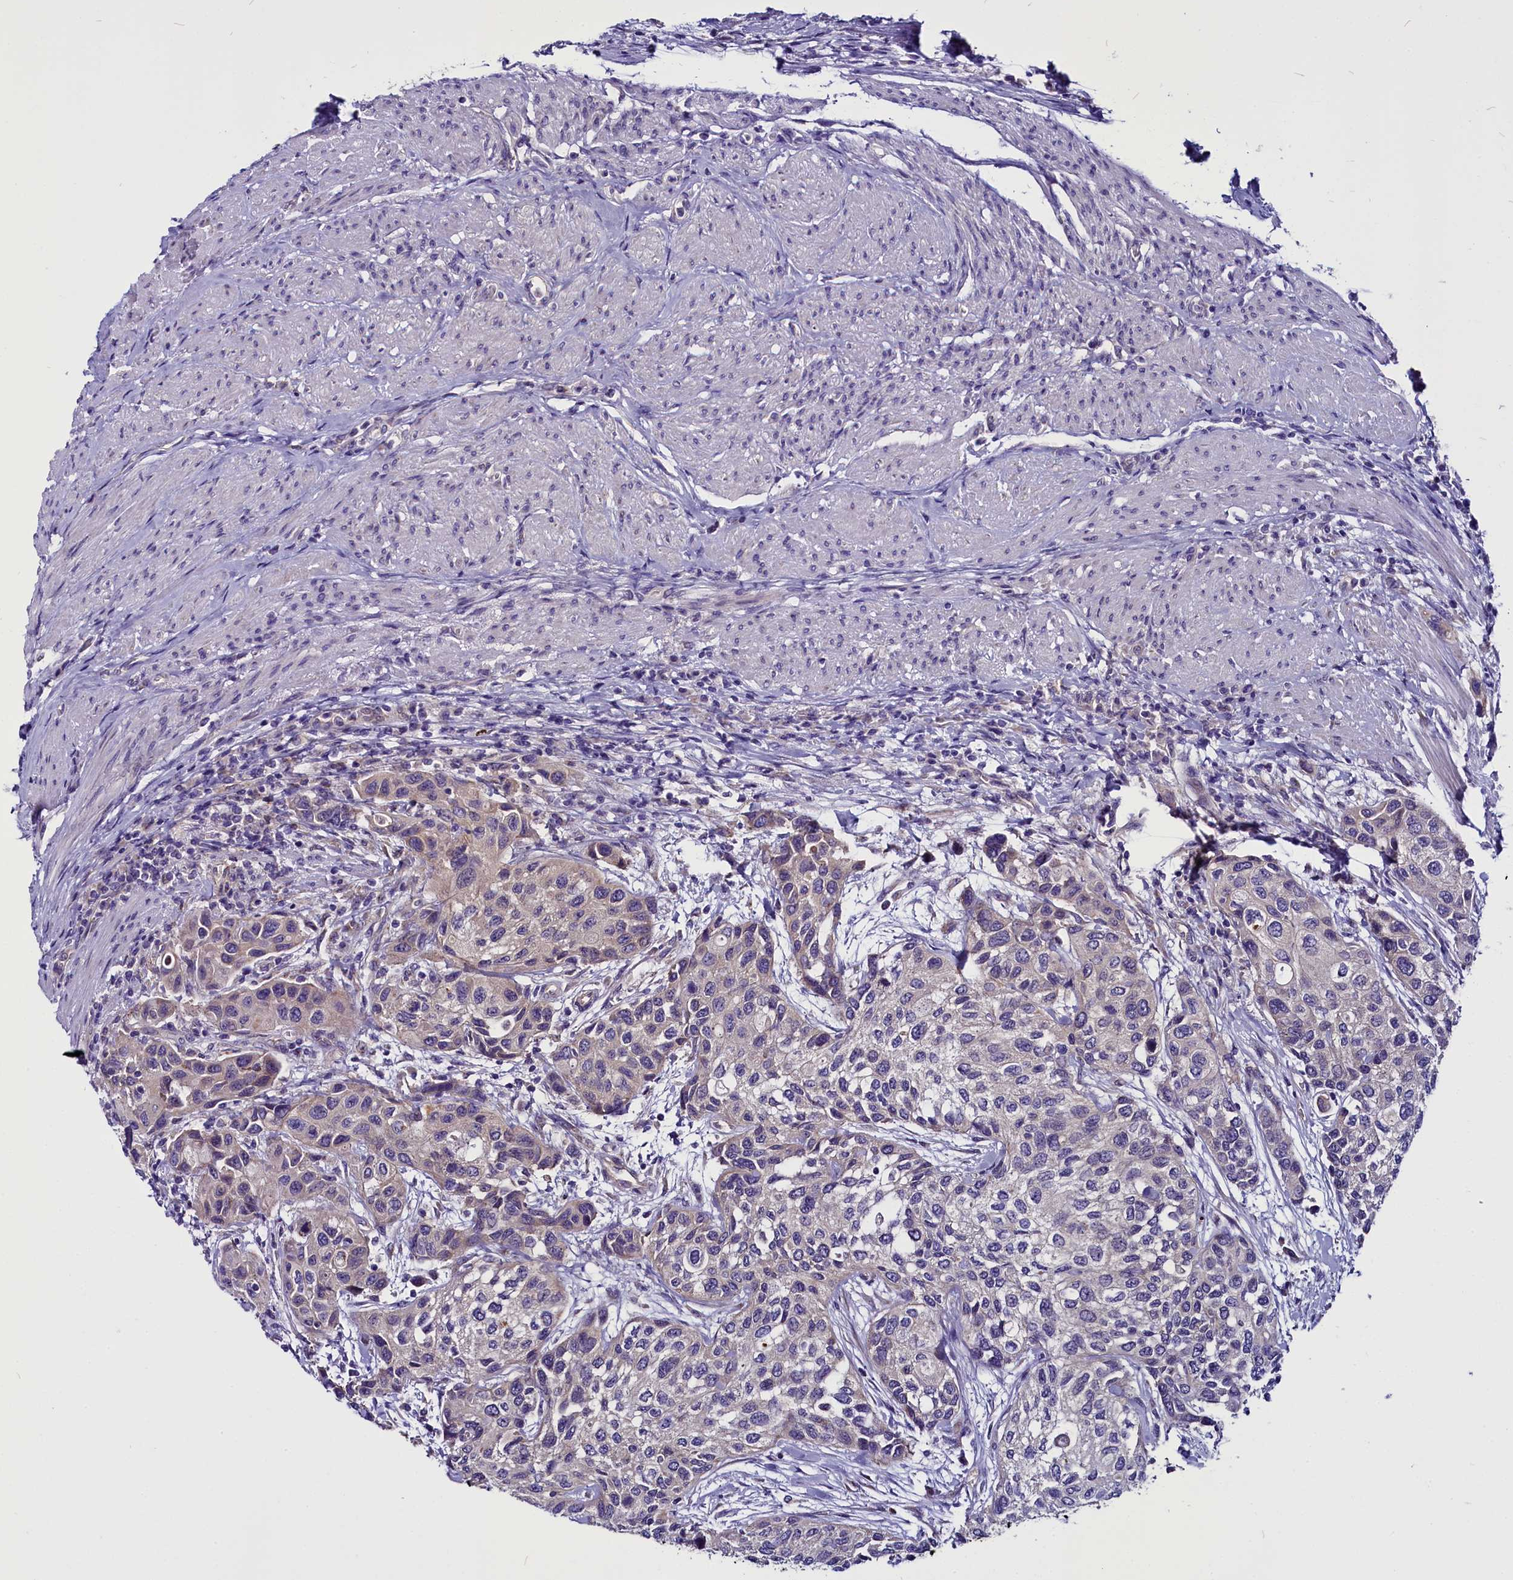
{"staining": {"intensity": "negative", "quantity": "none", "location": "none"}, "tissue": "urothelial cancer", "cell_type": "Tumor cells", "image_type": "cancer", "snomed": [{"axis": "morphology", "description": "Normal tissue, NOS"}, {"axis": "morphology", "description": "Urothelial carcinoma, High grade"}, {"axis": "topography", "description": "Vascular tissue"}, {"axis": "topography", "description": "Urinary bladder"}], "caption": "Immunohistochemistry histopathology image of urothelial carcinoma (high-grade) stained for a protein (brown), which demonstrates no expression in tumor cells.", "gene": "CEP170", "patient": {"sex": "female", "age": 56}}